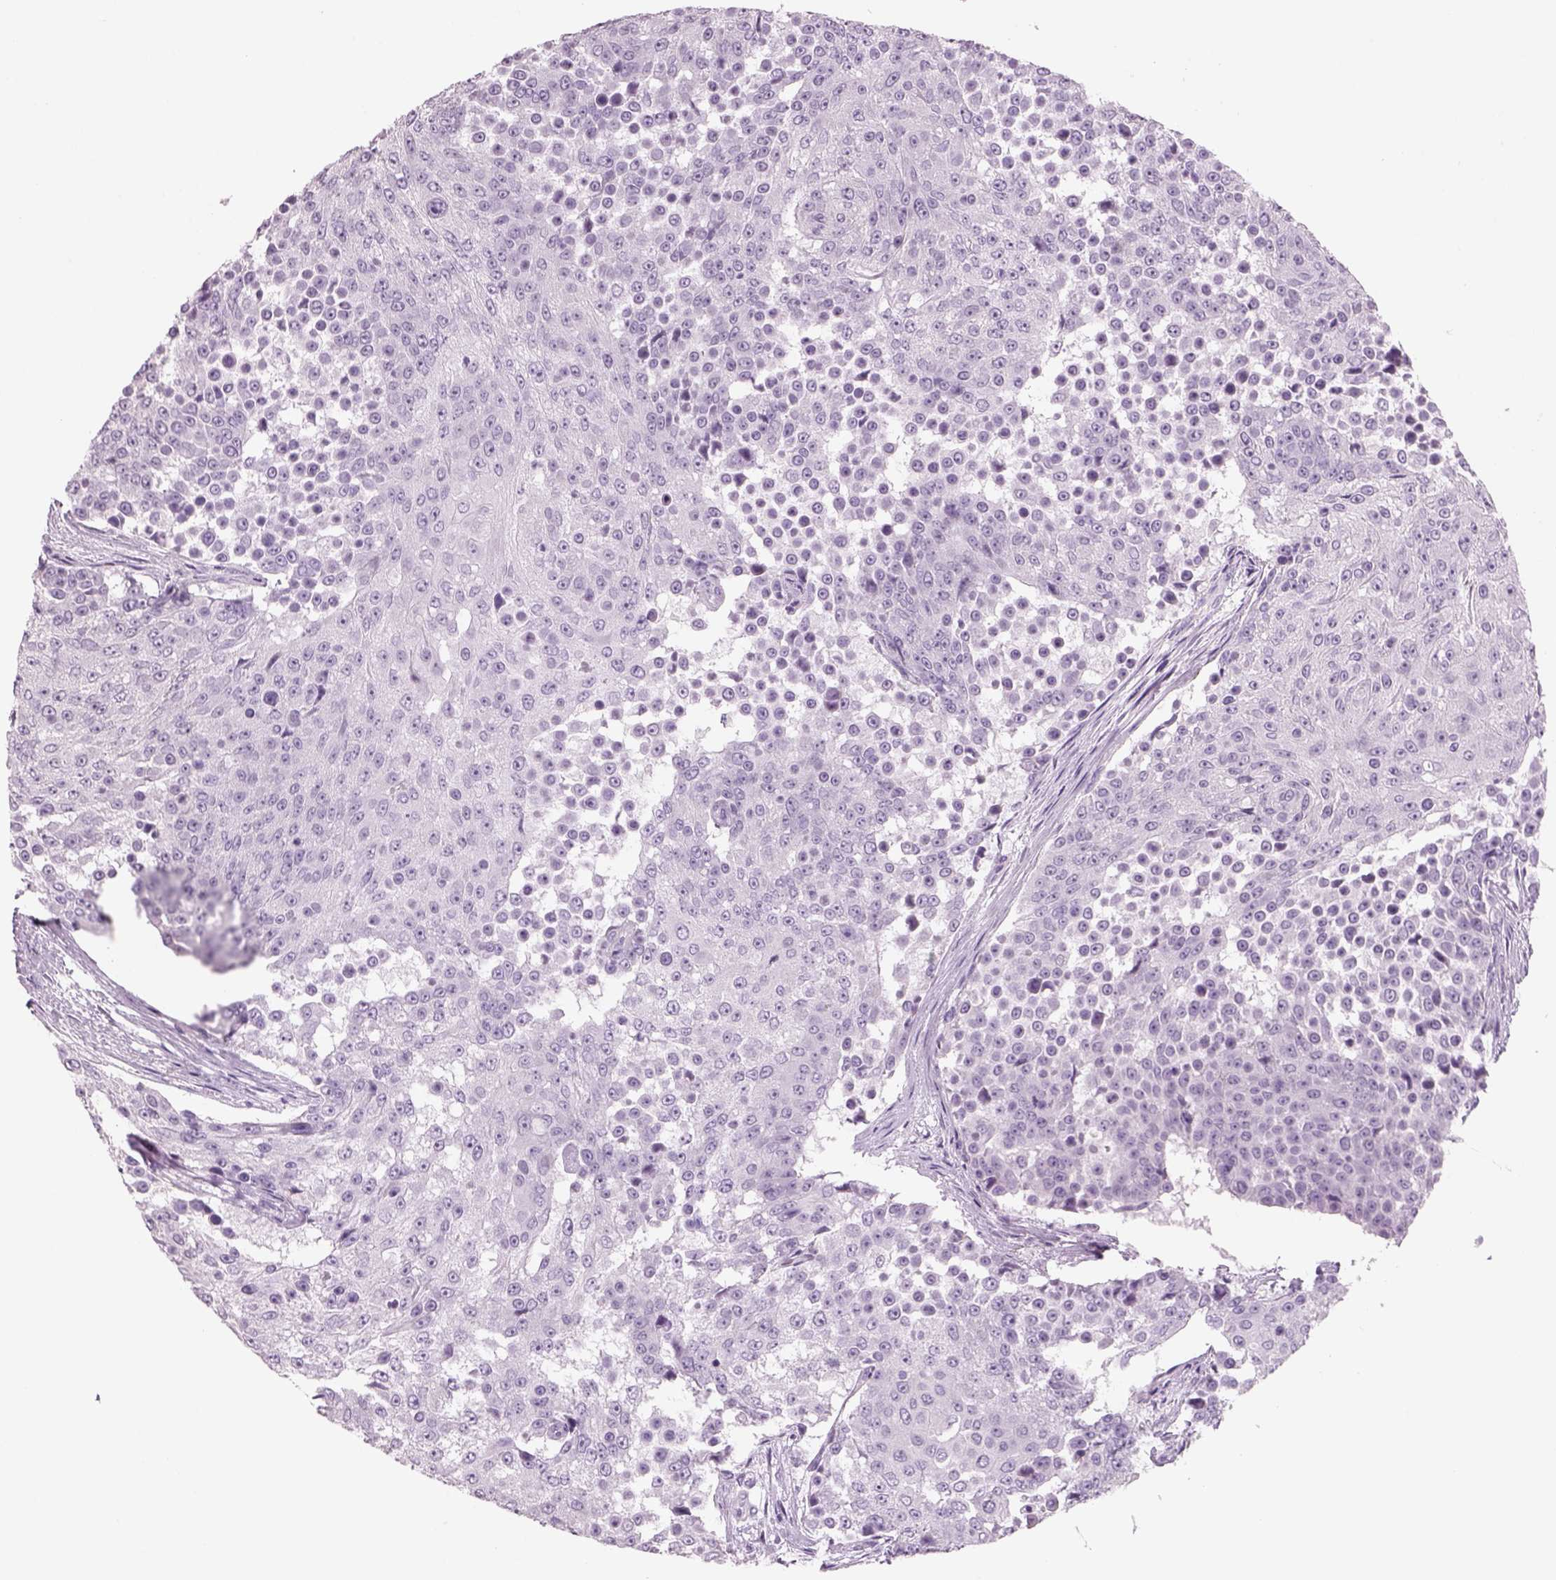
{"staining": {"intensity": "negative", "quantity": "none", "location": "none"}, "tissue": "urothelial cancer", "cell_type": "Tumor cells", "image_type": "cancer", "snomed": [{"axis": "morphology", "description": "Urothelial carcinoma, High grade"}, {"axis": "topography", "description": "Urinary bladder"}], "caption": "Immunohistochemical staining of high-grade urothelial carcinoma demonstrates no significant positivity in tumor cells.", "gene": "RHO", "patient": {"sex": "female", "age": 63}}